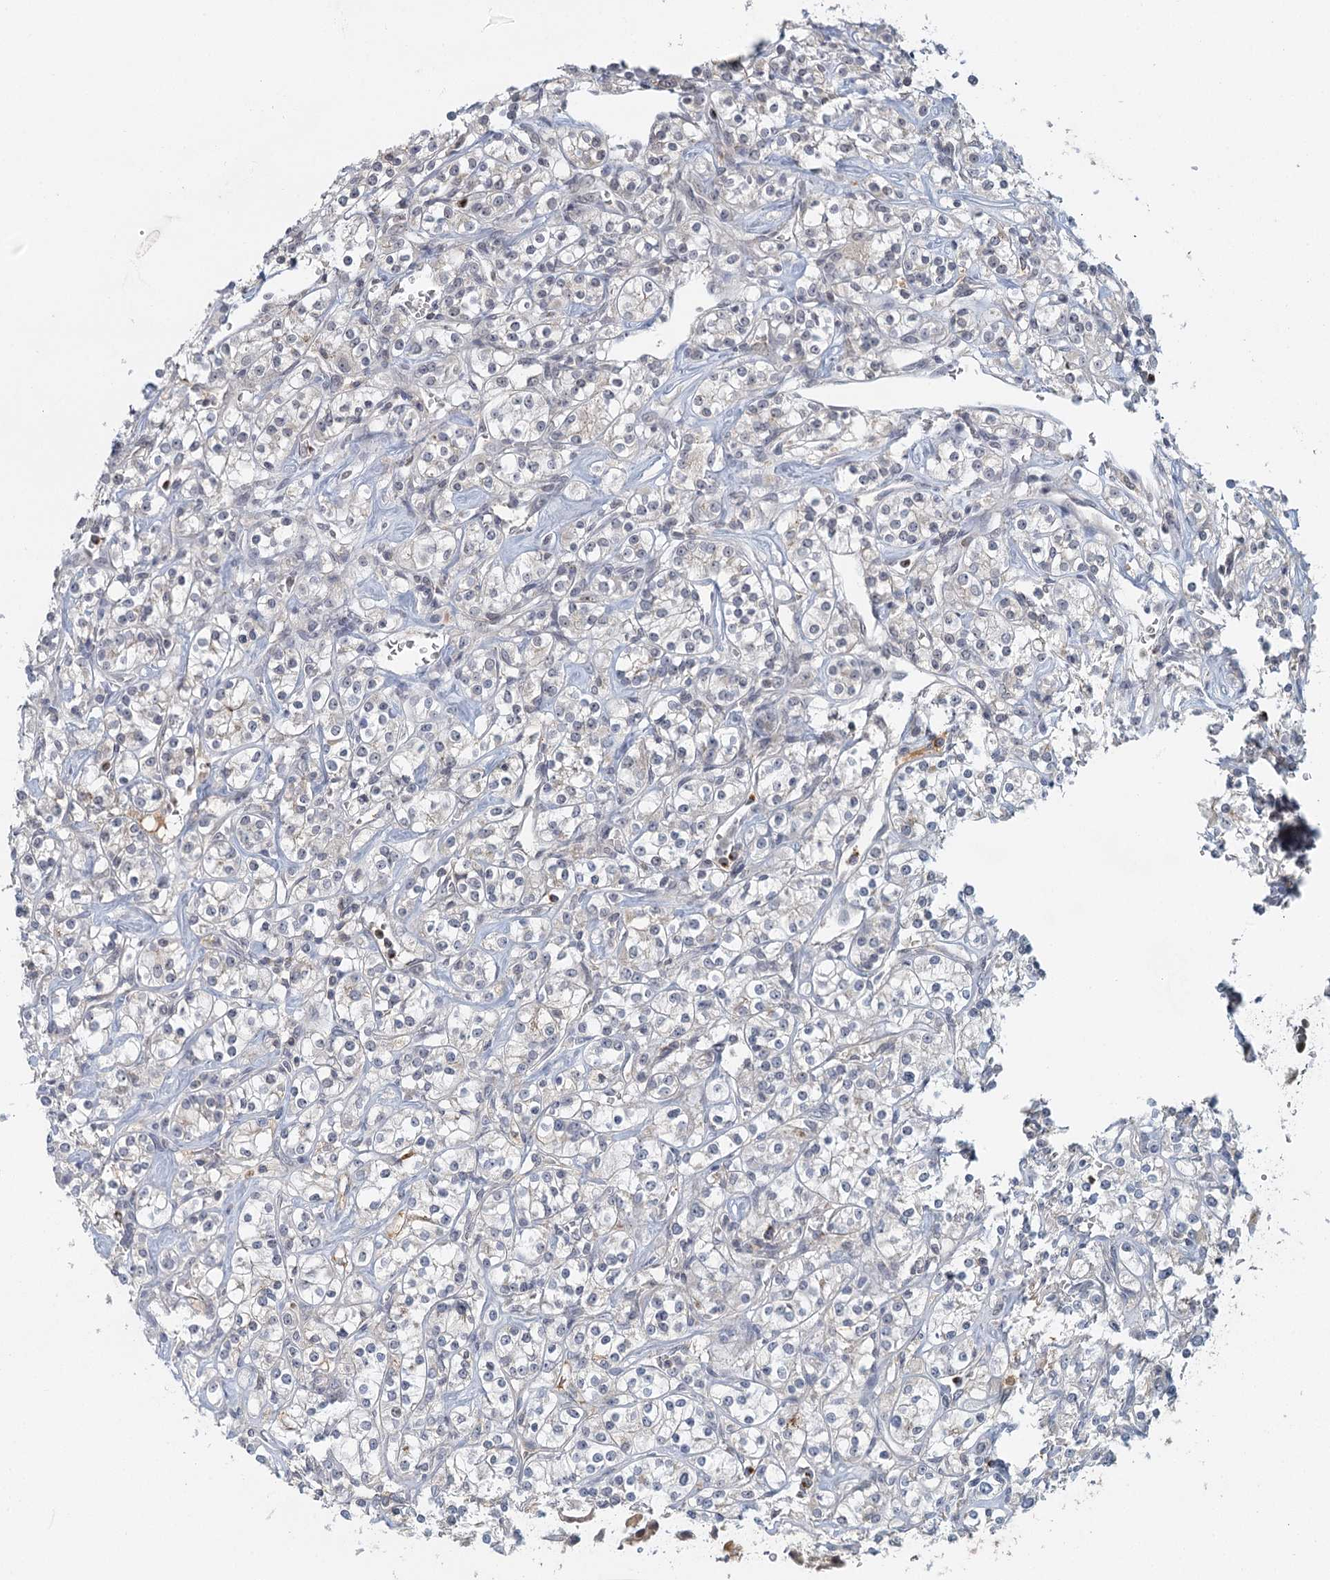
{"staining": {"intensity": "negative", "quantity": "none", "location": "none"}, "tissue": "renal cancer", "cell_type": "Tumor cells", "image_type": "cancer", "snomed": [{"axis": "morphology", "description": "Adenocarcinoma, NOS"}, {"axis": "topography", "description": "Kidney"}], "caption": "Protein analysis of renal cancer demonstrates no significant expression in tumor cells.", "gene": "GPATCH11", "patient": {"sex": "male", "age": 77}}